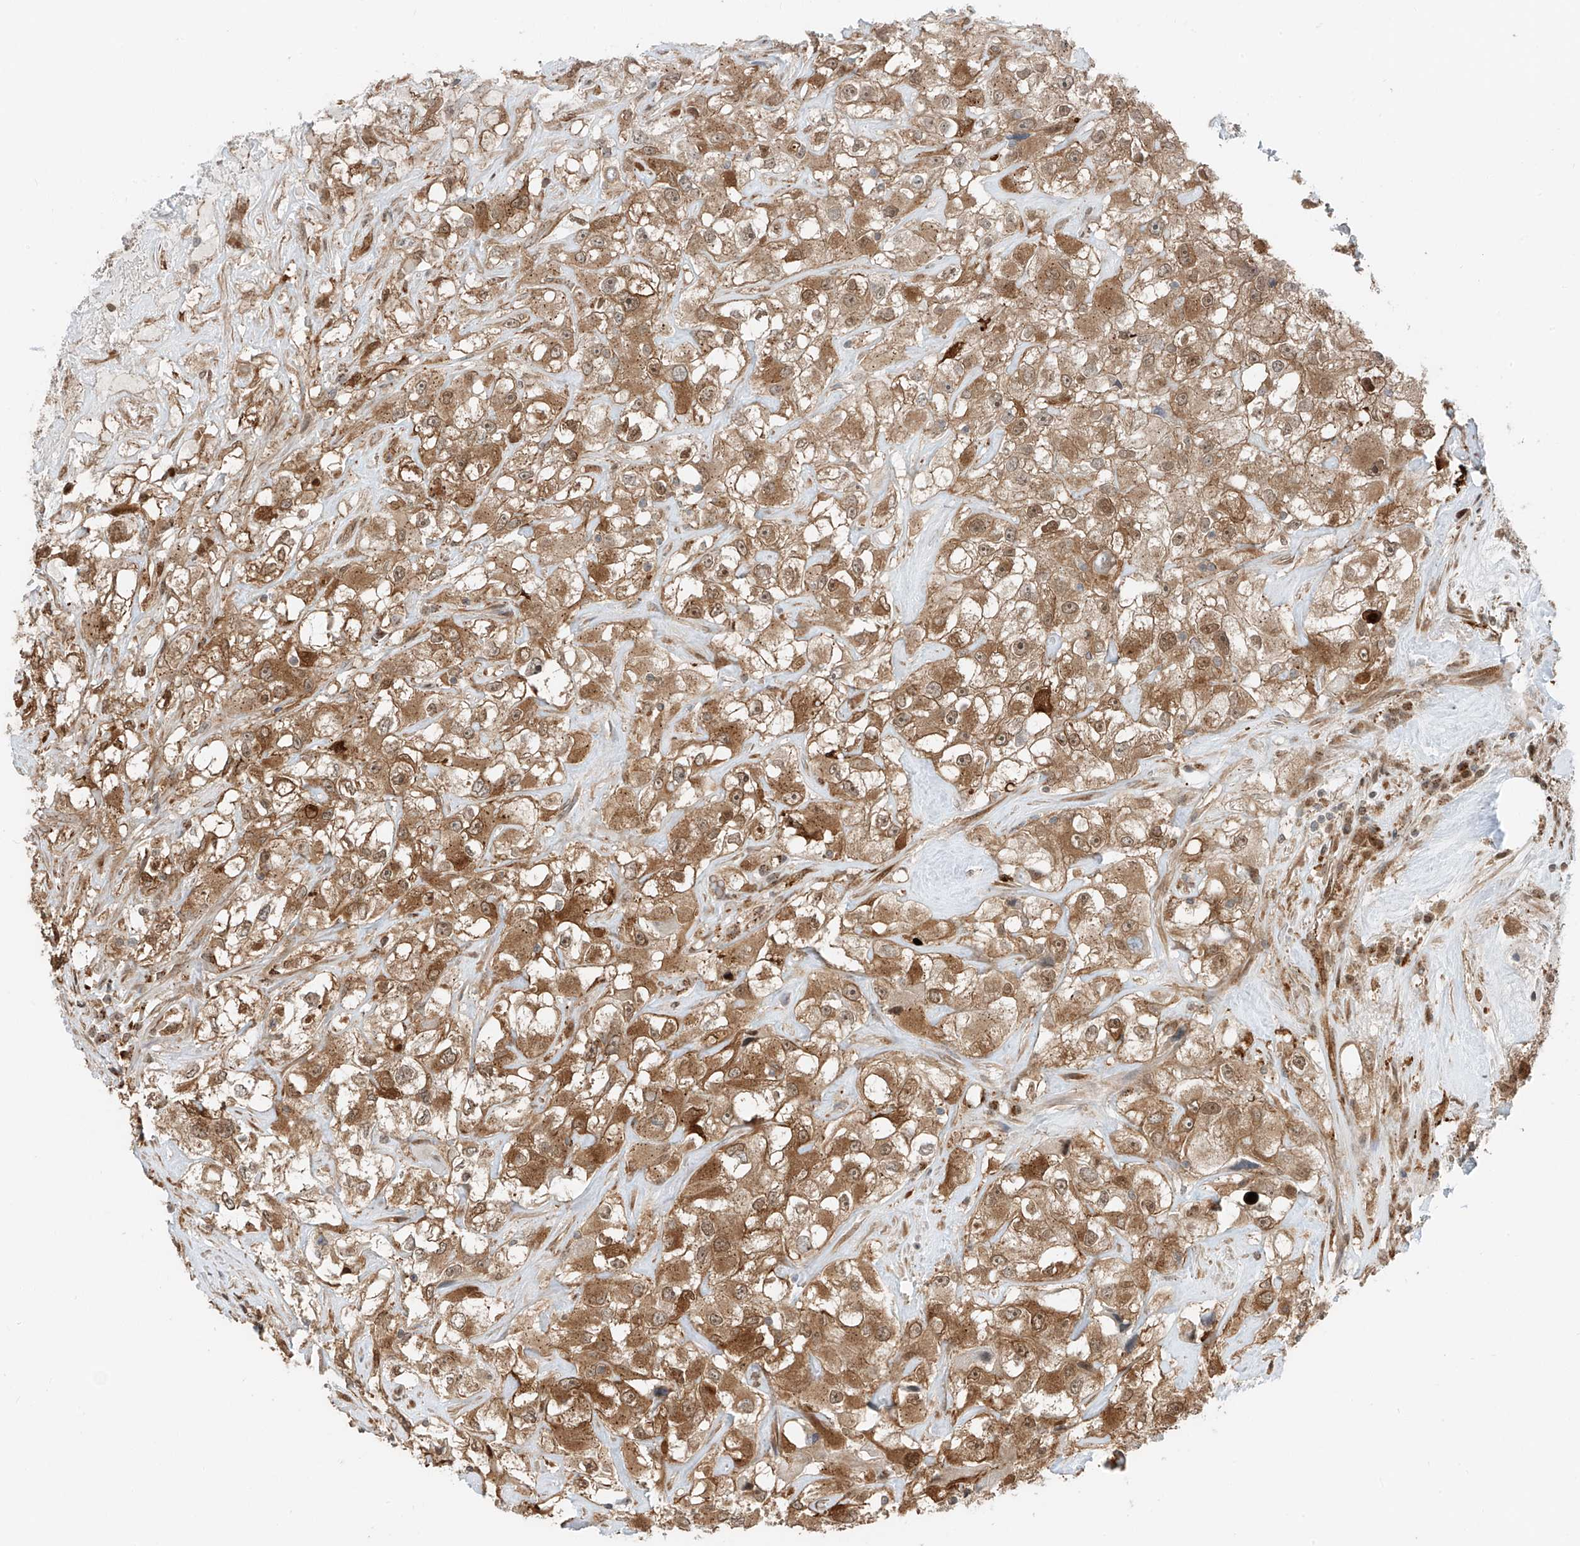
{"staining": {"intensity": "moderate", "quantity": ">75%", "location": "cytoplasmic/membranous,nuclear"}, "tissue": "renal cancer", "cell_type": "Tumor cells", "image_type": "cancer", "snomed": [{"axis": "morphology", "description": "Adenocarcinoma, NOS"}, {"axis": "topography", "description": "Kidney"}], "caption": "Protein analysis of renal cancer (adenocarcinoma) tissue reveals moderate cytoplasmic/membranous and nuclear expression in about >75% of tumor cells.", "gene": "USP48", "patient": {"sex": "female", "age": 52}}